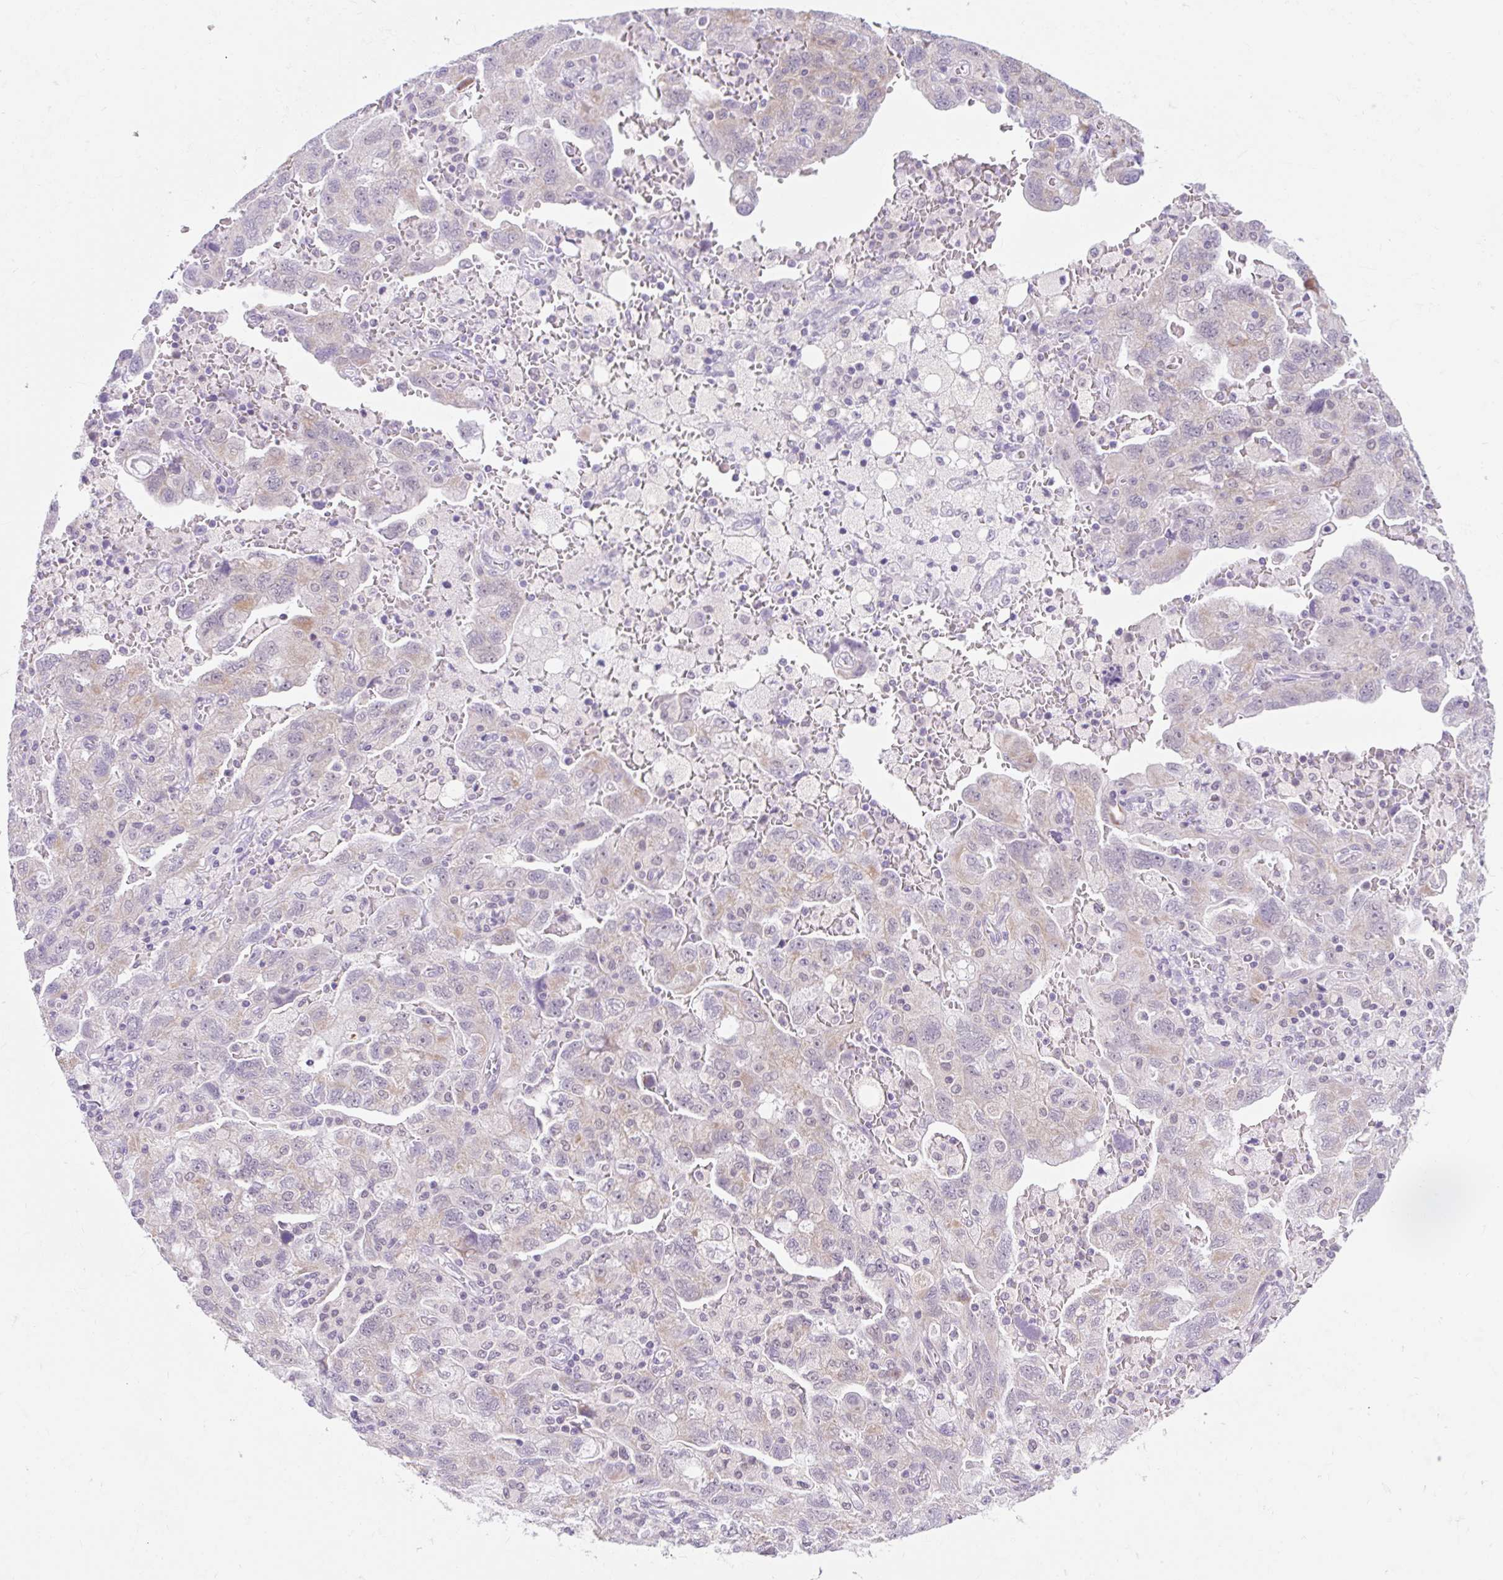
{"staining": {"intensity": "moderate", "quantity": "<25%", "location": "cytoplasmic/membranous"}, "tissue": "ovarian cancer", "cell_type": "Tumor cells", "image_type": "cancer", "snomed": [{"axis": "morphology", "description": "Carcinoma, NOS"}, {"axis": "morphology", "description": "Cystadenocarcinoma, serous, NOS"}, {"axis": "topography", "description": "Ovary"}], "caption": "Moderate cytoplasmic/membranous staining is present in approximately <25% of tumor cells in ovarian cancer (serous cystadenocarcinoma). Using DAB (3,3'-diaminobenzidine) (brown) and hematoxylin (blue) stains, captured at high magnification using brightfield microscopy.", "gene": "ITPK1", "patient": {"sex": "female", "age": 69}}